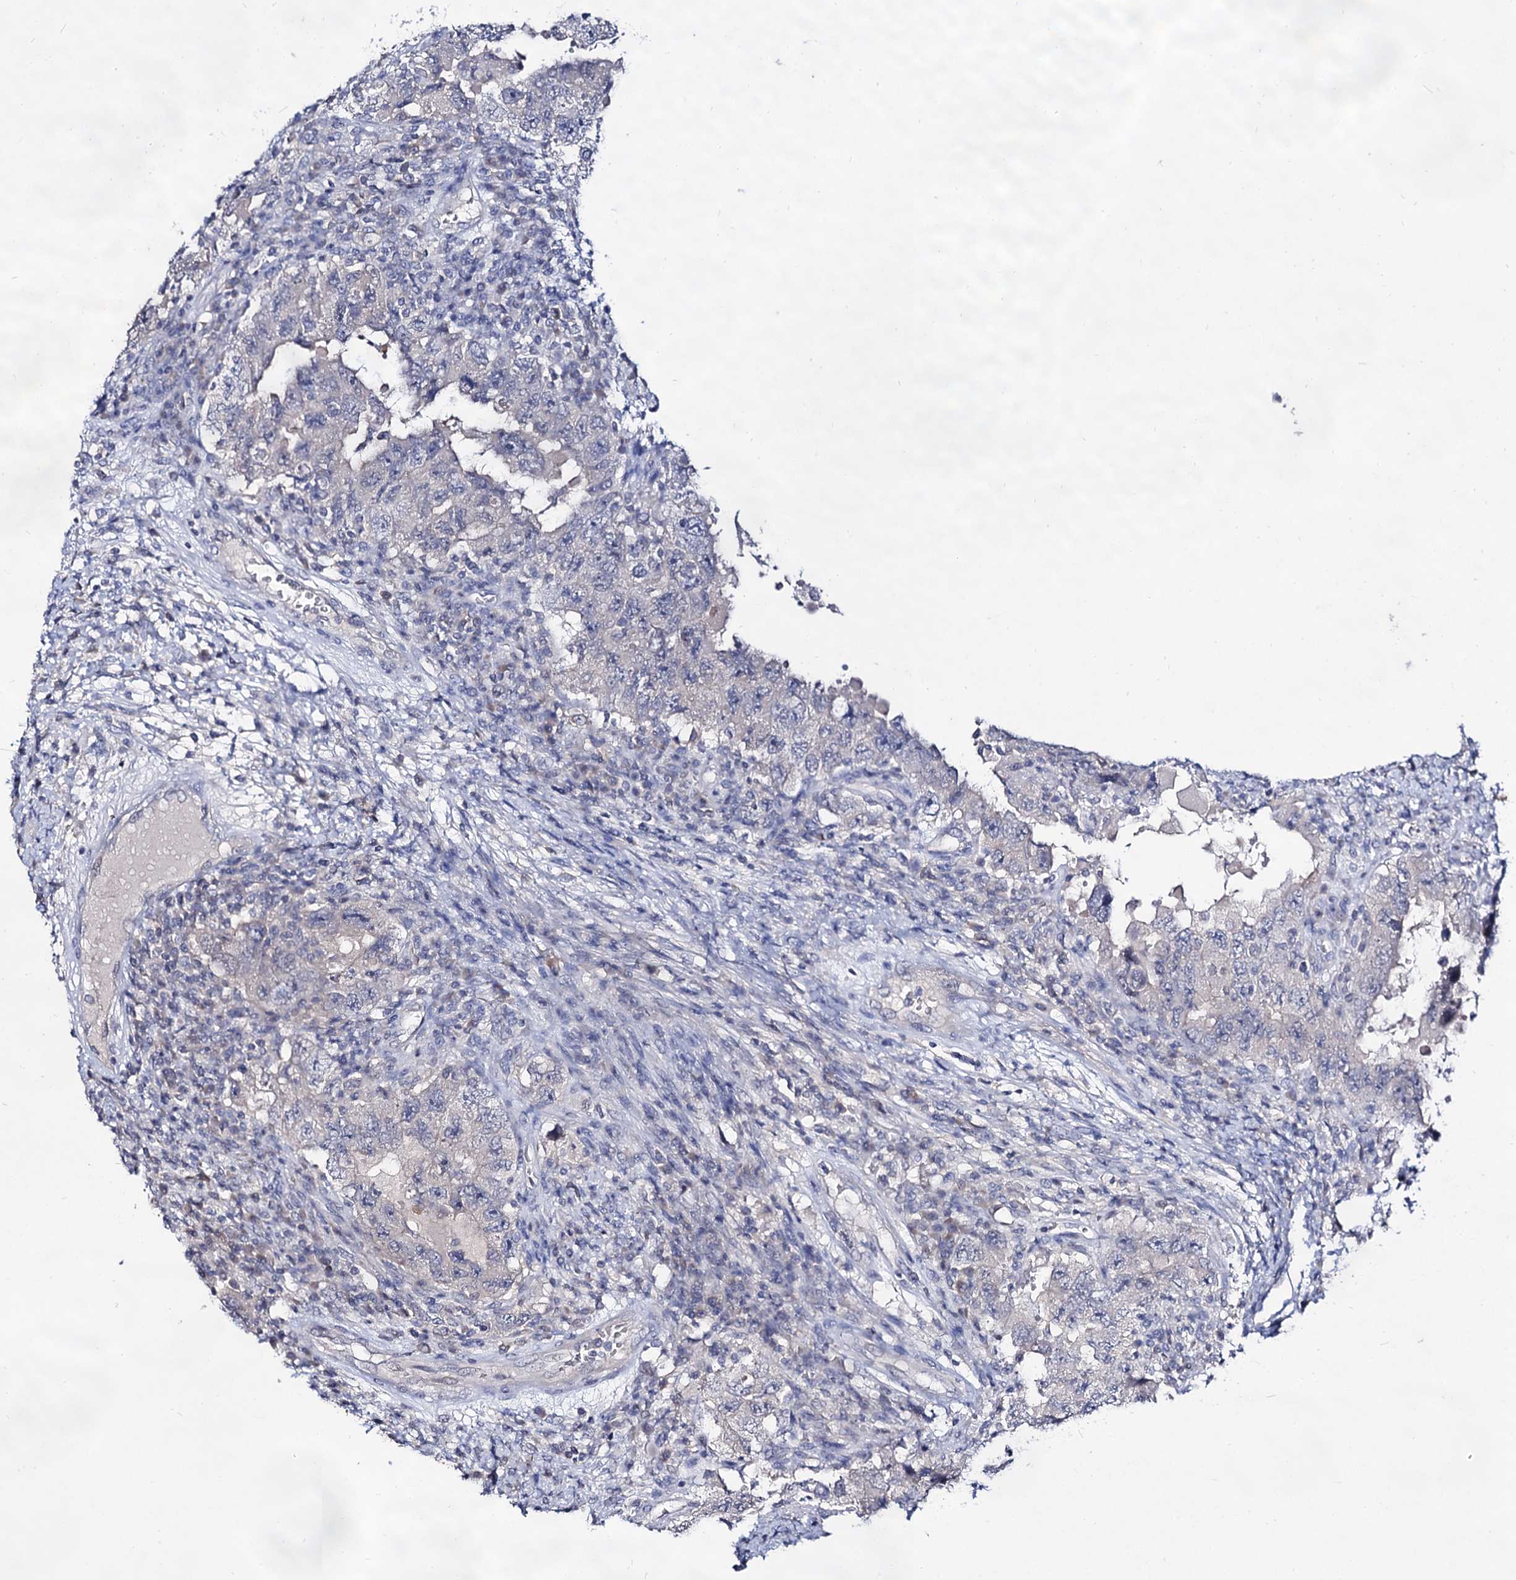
{"staining": {"intensity": "negative", "quantity": "none", "location": "none"}, "tissue": "testis cancer", "cell_type": "Tumor cells", "image_type": "cancer", "snomed": [{"axis": "morphology", "description": "Carcinoma, Embryonal, NOS"}, {"axis": "topography", "description": "Testis"}], "caption": "An IHC micrograph of testis cancer (embryonal carcinoma) is shown. There is no staining in tumor cells of testis cancer (embryonal carcinoma).", "gene": "ARFIP2", "patient": {"sex": "male", "age": 26}}